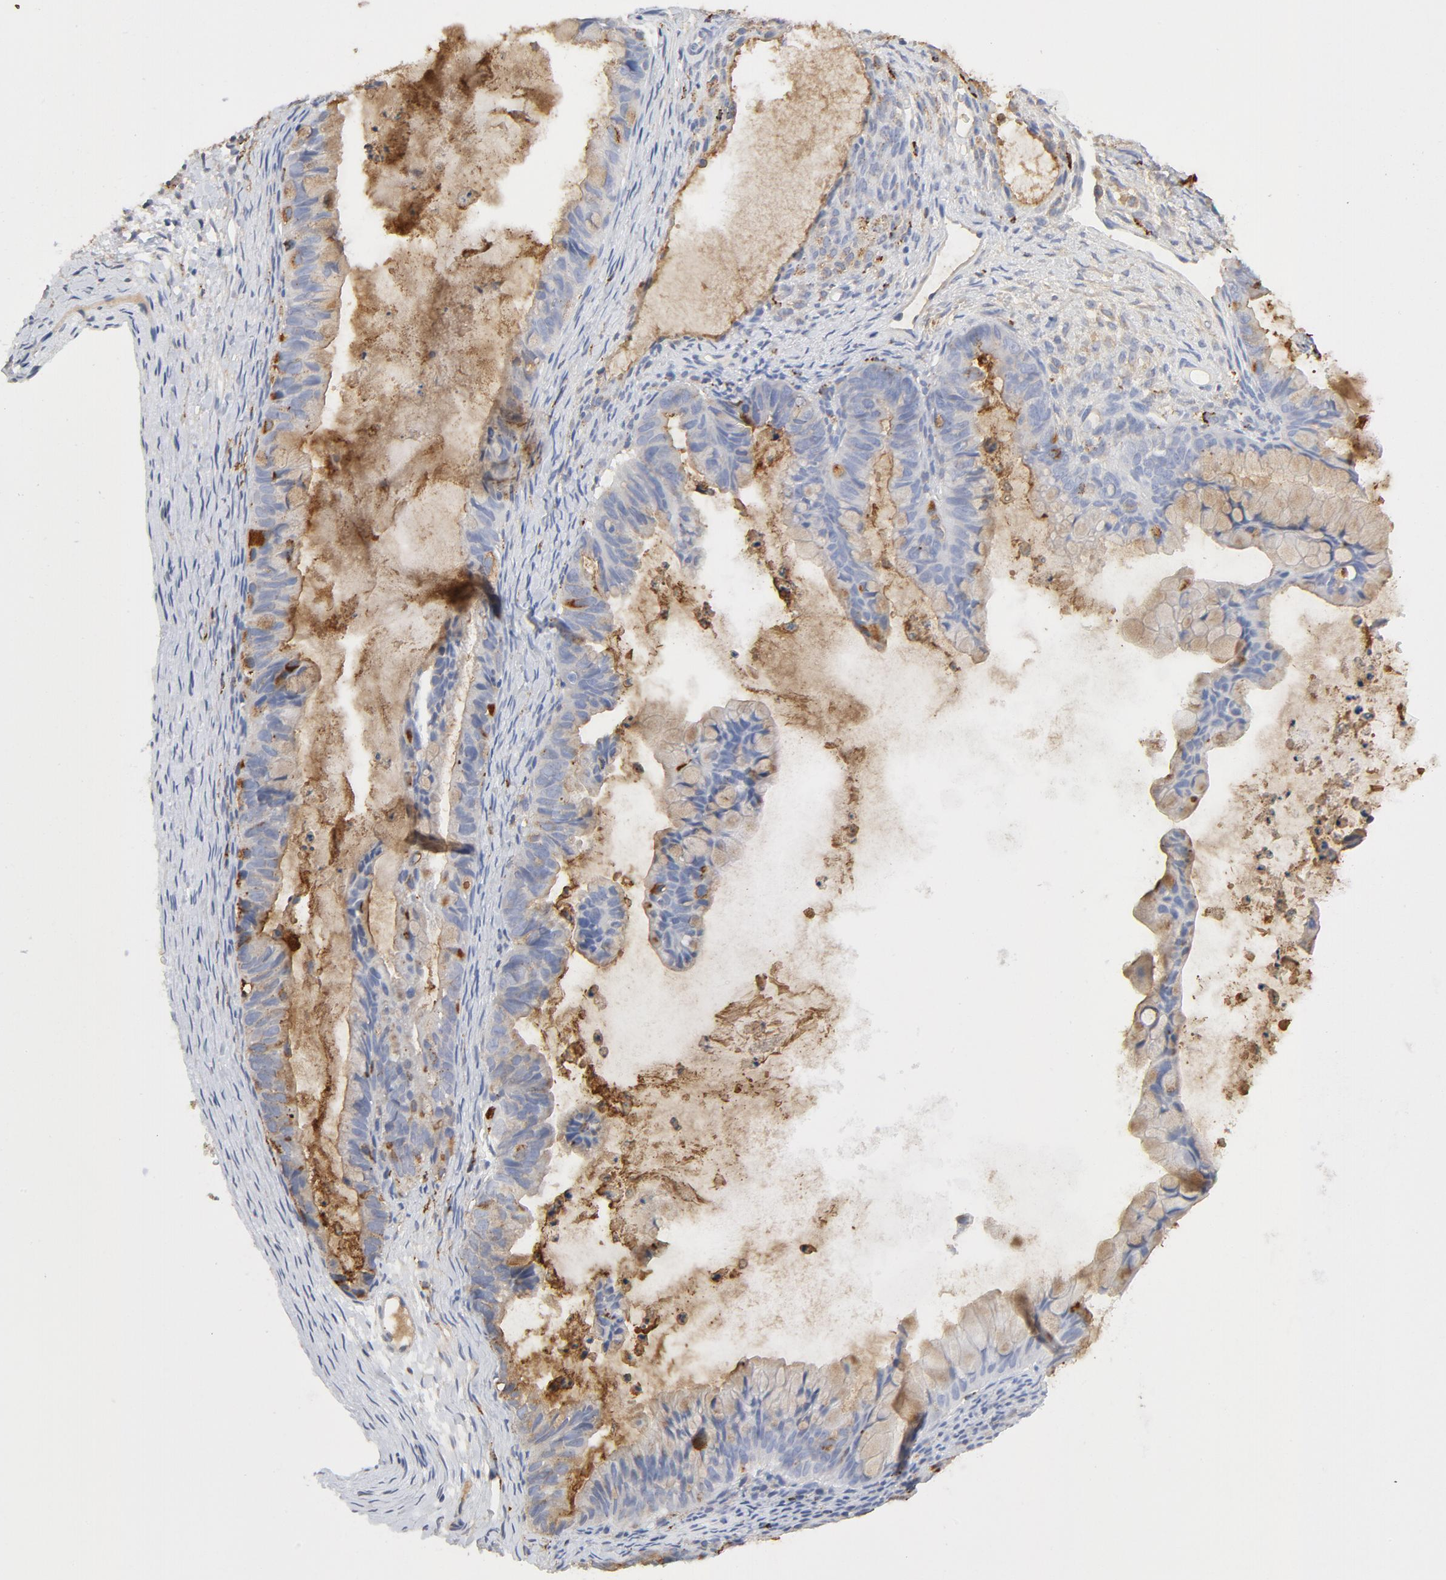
{"staining": {"intensity": "moderate", "quantity": ">75%", "location": "cytoplasmic/membranous"}, "tissue": "ovarian cancer", "cell_type": "Tumor cells", "image_type": "cancer", "snomed": [{"axis": "morphology", "description": "Cystadenocarcinoma, mucinous, NOS"}, {"axis": "topography", "description": "Ovary"}], "caption": "Protein expression analysis of human mucinous cystadenocarcinoma (ovarian) reveals moderate cytoplasmic/membranous staining in approximately >75% of tumor cells.", "gene": "MAGEB17", "patient": {"sex": "female", "age": 36}}